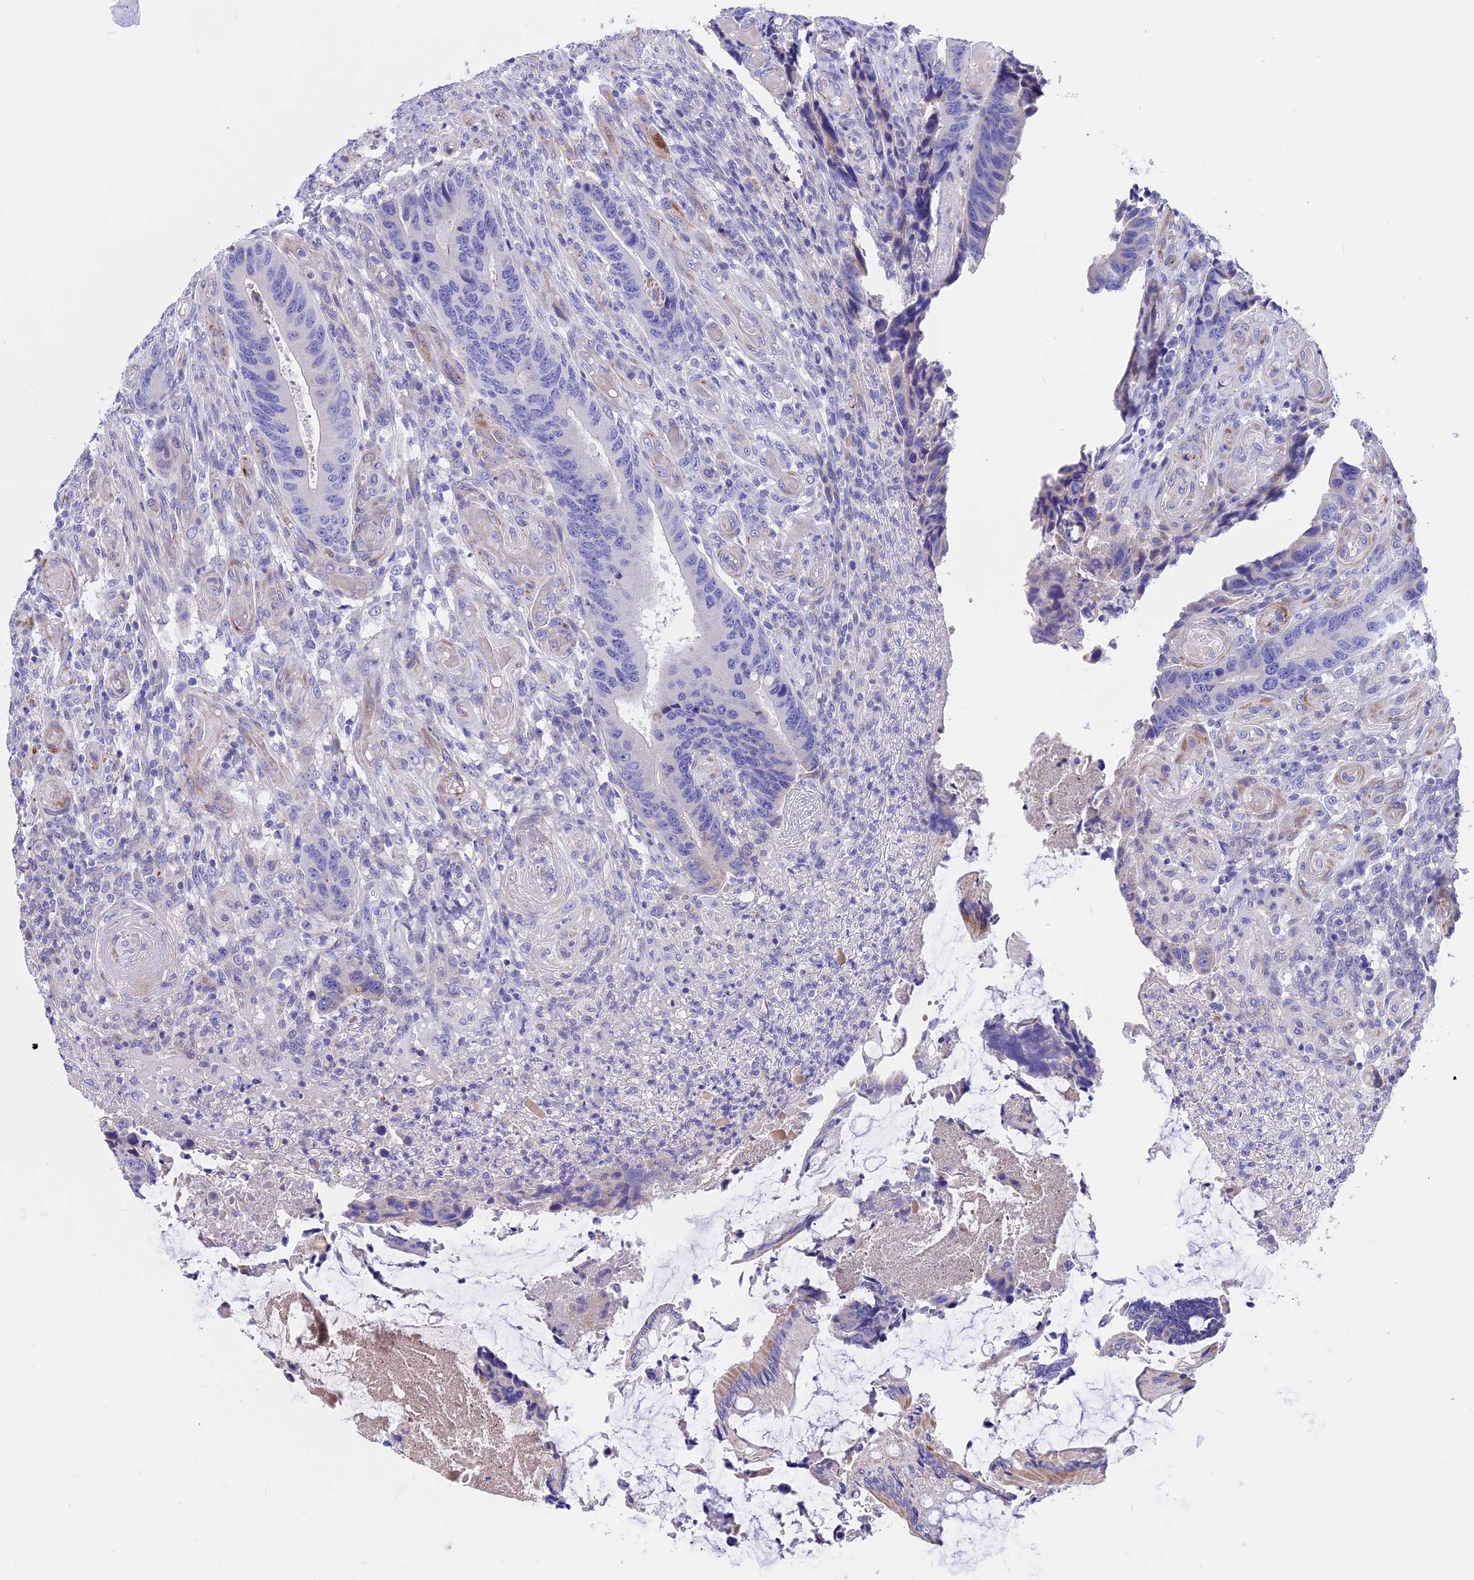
{"staining": {"intensity": "negative", "quantity": "none", "location": "none"}, "tissue": "colorectal cancer", "cell_type": "Tumor cells", "image_type": "cancer", "snomed": [{"axis": "morphology", "description": "Adenocarcinoma, NOS"}, {"axis": "topography", "description": "Colon"}], "caption": "There is no significant positivity in tumor cells of adenocarcinoma (colorectal). (Immunohistochemistry, brightfield microscopy, high magnification).", "gene": "TMEM138", "patient": {"sex": "male", "age": 87}}